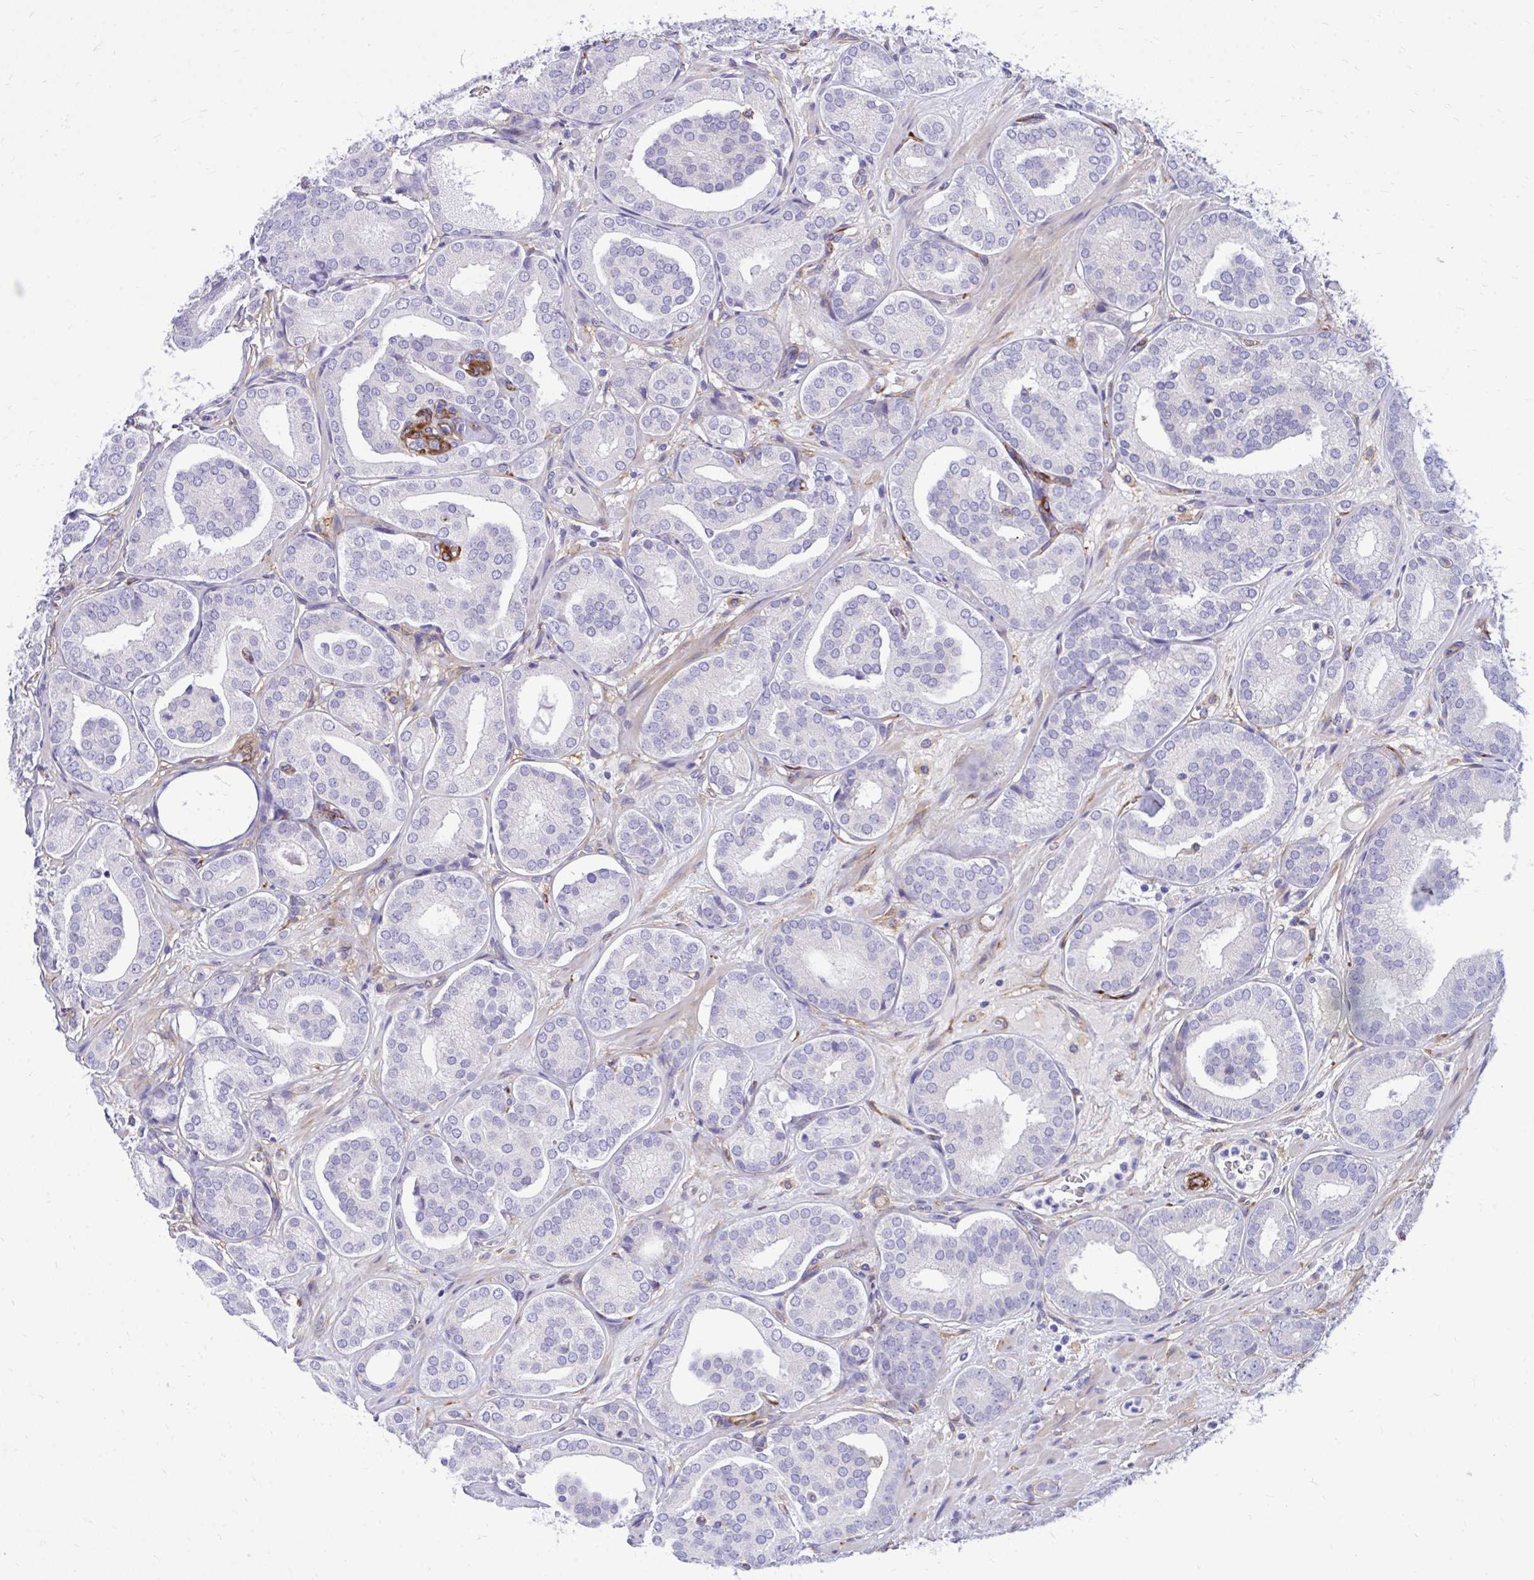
{"staining": {"intensity": "negative", "quantity": "none", "location": "none"}, "tissue": "prostate cancer", "cell_type": "Tumor cells", "image_type": "cancer", "snomed": [{"axis": "morphology", "description": "Adenocarcinoma, High grade"}, {"axis": "topography", "description": "Prostate"}], "caption": "Prostate cancer (adenocarcinoma (high-grade)) was stained to show a protein in brown. There is no significant staining in tumor cells.", "gene": "EPB41L1", "patient": {"sex": "male", "age": 66}}